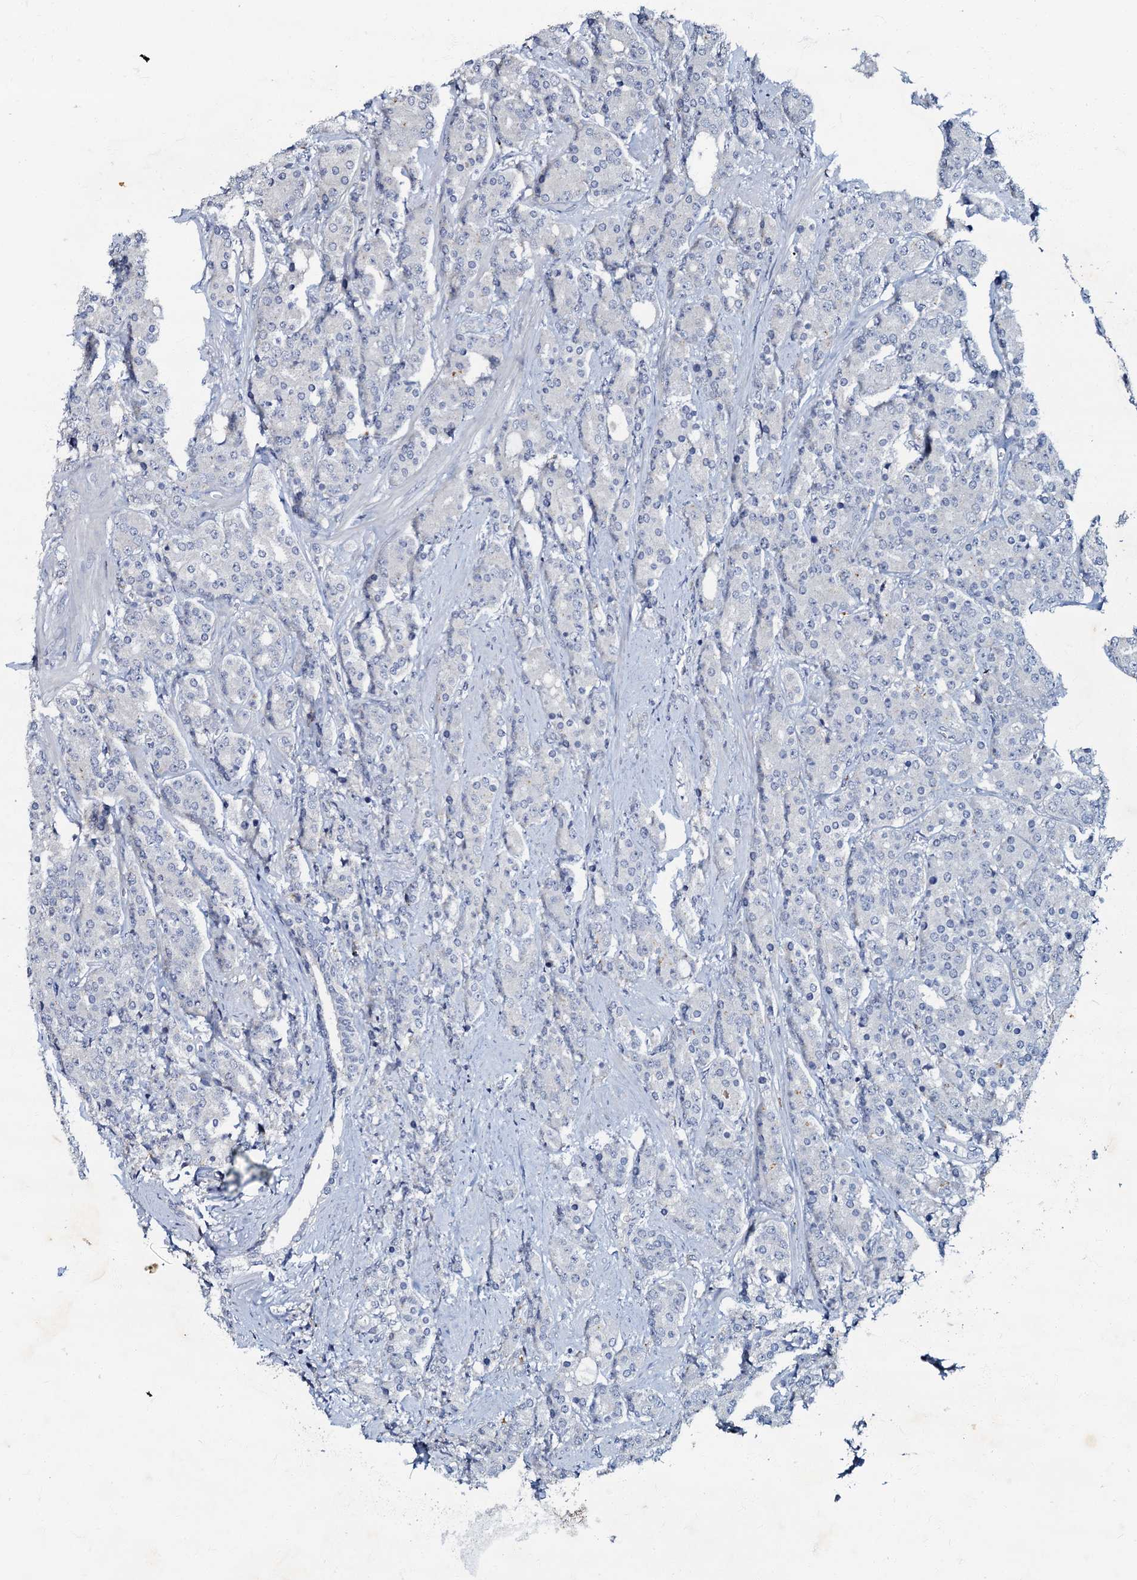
{"staining": {"intensity": "negative", "quantity": "none", "location": "none"}, "tissue": "prostate cancer", "cell_type": "Tumor cells", "image_type": "cancer", "snomed": [{"axis": "morphology", "description": "Adenocarcinoma, High grade"}, {"axis": "topography", "description": "Prostate"}], "caption": "Photomicrograph shows no protein expression in tumor cells of adenocarcinoma (high-grade) (prostate) tissue. (Stains: DAB IHC with hematoxylin counter stain, Microscopy: brightfield microscopy at high magnification).", "gene": "OLAH", "patient": {"sex": "male", "age": 62}}